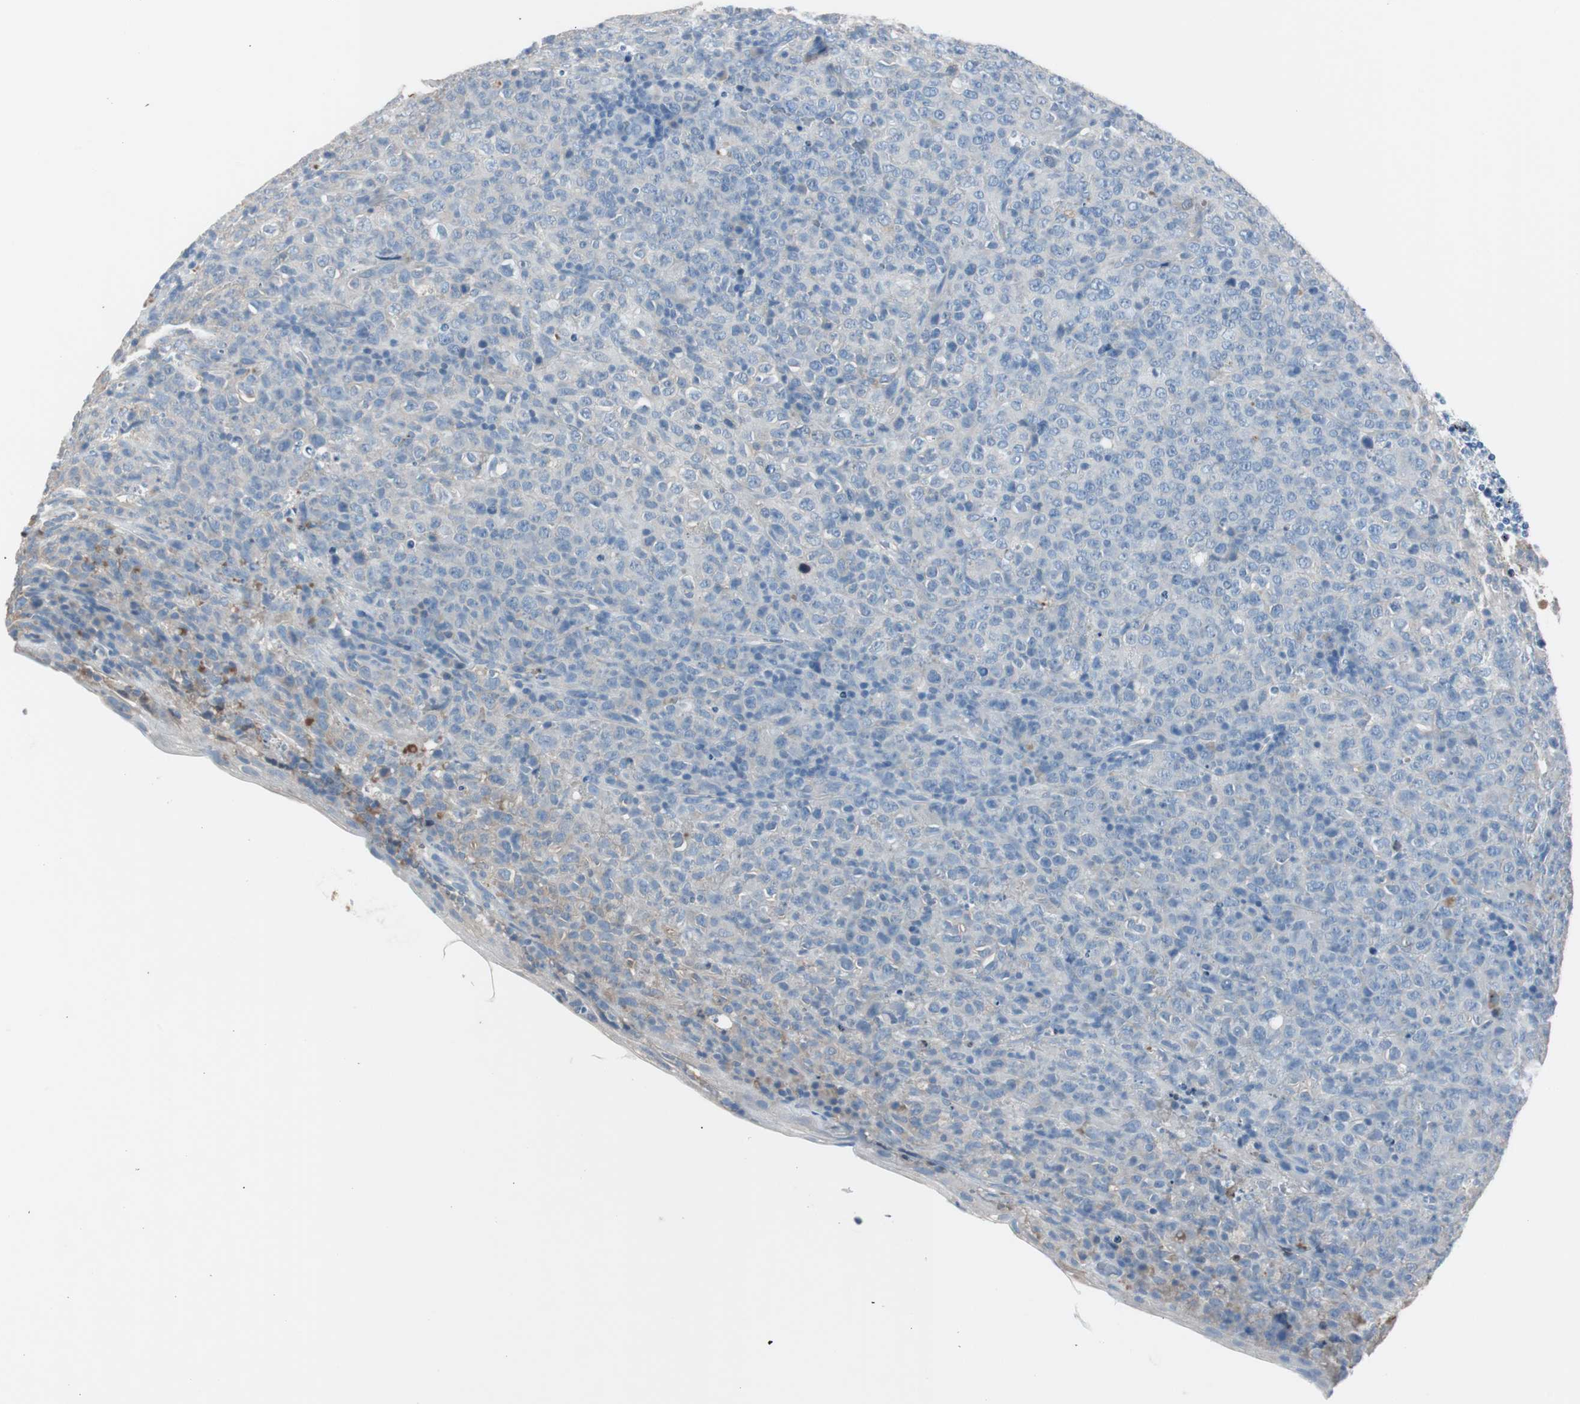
{"staining": {"intensity": "weak", "quantity": "<25%", "location": "cytoplasmic/membranous"}, "tissue": "lymphoma", "cell_type": "Tumor cells", "image_type": "cancer", "snomed": [{"axis": "morphology", "description": "Malignant lymphoma, non-Hodgkin's type, High grade"}, {"axis": "topography", "description": "Tonsil"}], "caption": "A photomicrograph of human lymphoma is negative for staining in tumor cells.", "gene": "SERPINF1", "patient": {"sex": "female", "age": 36}}